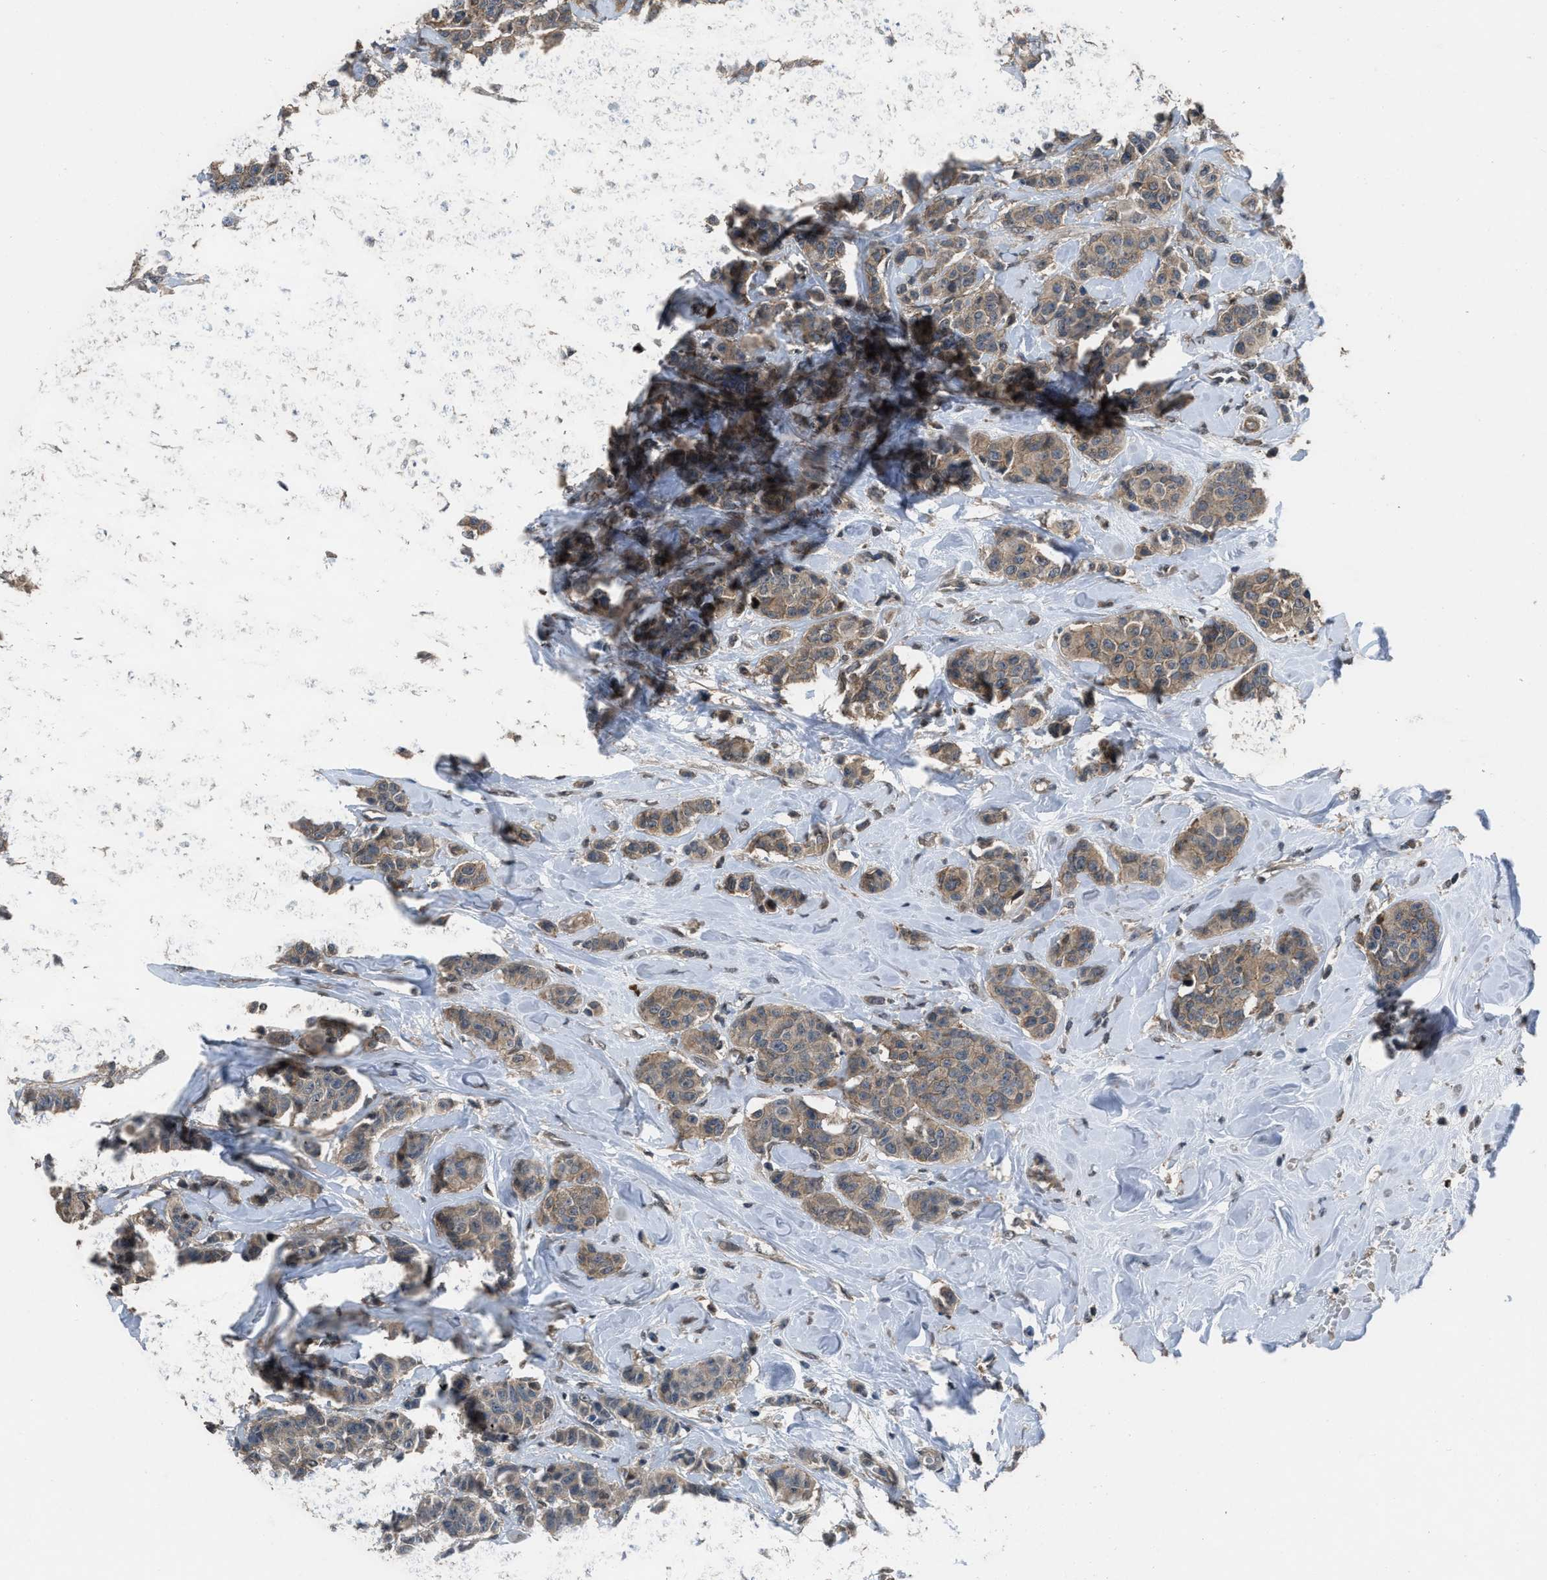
{"staining": {"intensity": "moderate", "quantity": ">75%", "location": "cytoplasmic/membranous"}, "tissue": "breast cancer", "cell_type": "Tumor cells", "image_type": "cancer", "snomed": [{"axis": "morphology", "description": "Normal tissue, NOS"}, {"axis": "morphology", "description": "Duct carcinoma"}, {"axis": "topography", "description": "Breast"}], "caption": "Immunohistochemistry micrograph of neoplastic tissue: human breast cancer stained using immunohistochemistry (IHC) reveals medium levels of moderate protein expression localized specifically in the cytoplasmic/membranous of tumor cells, appearing as a cytoplasmic/membranous brown color.", "gene": "UTRN", "patient": {"sex": "female", "age": 40}}